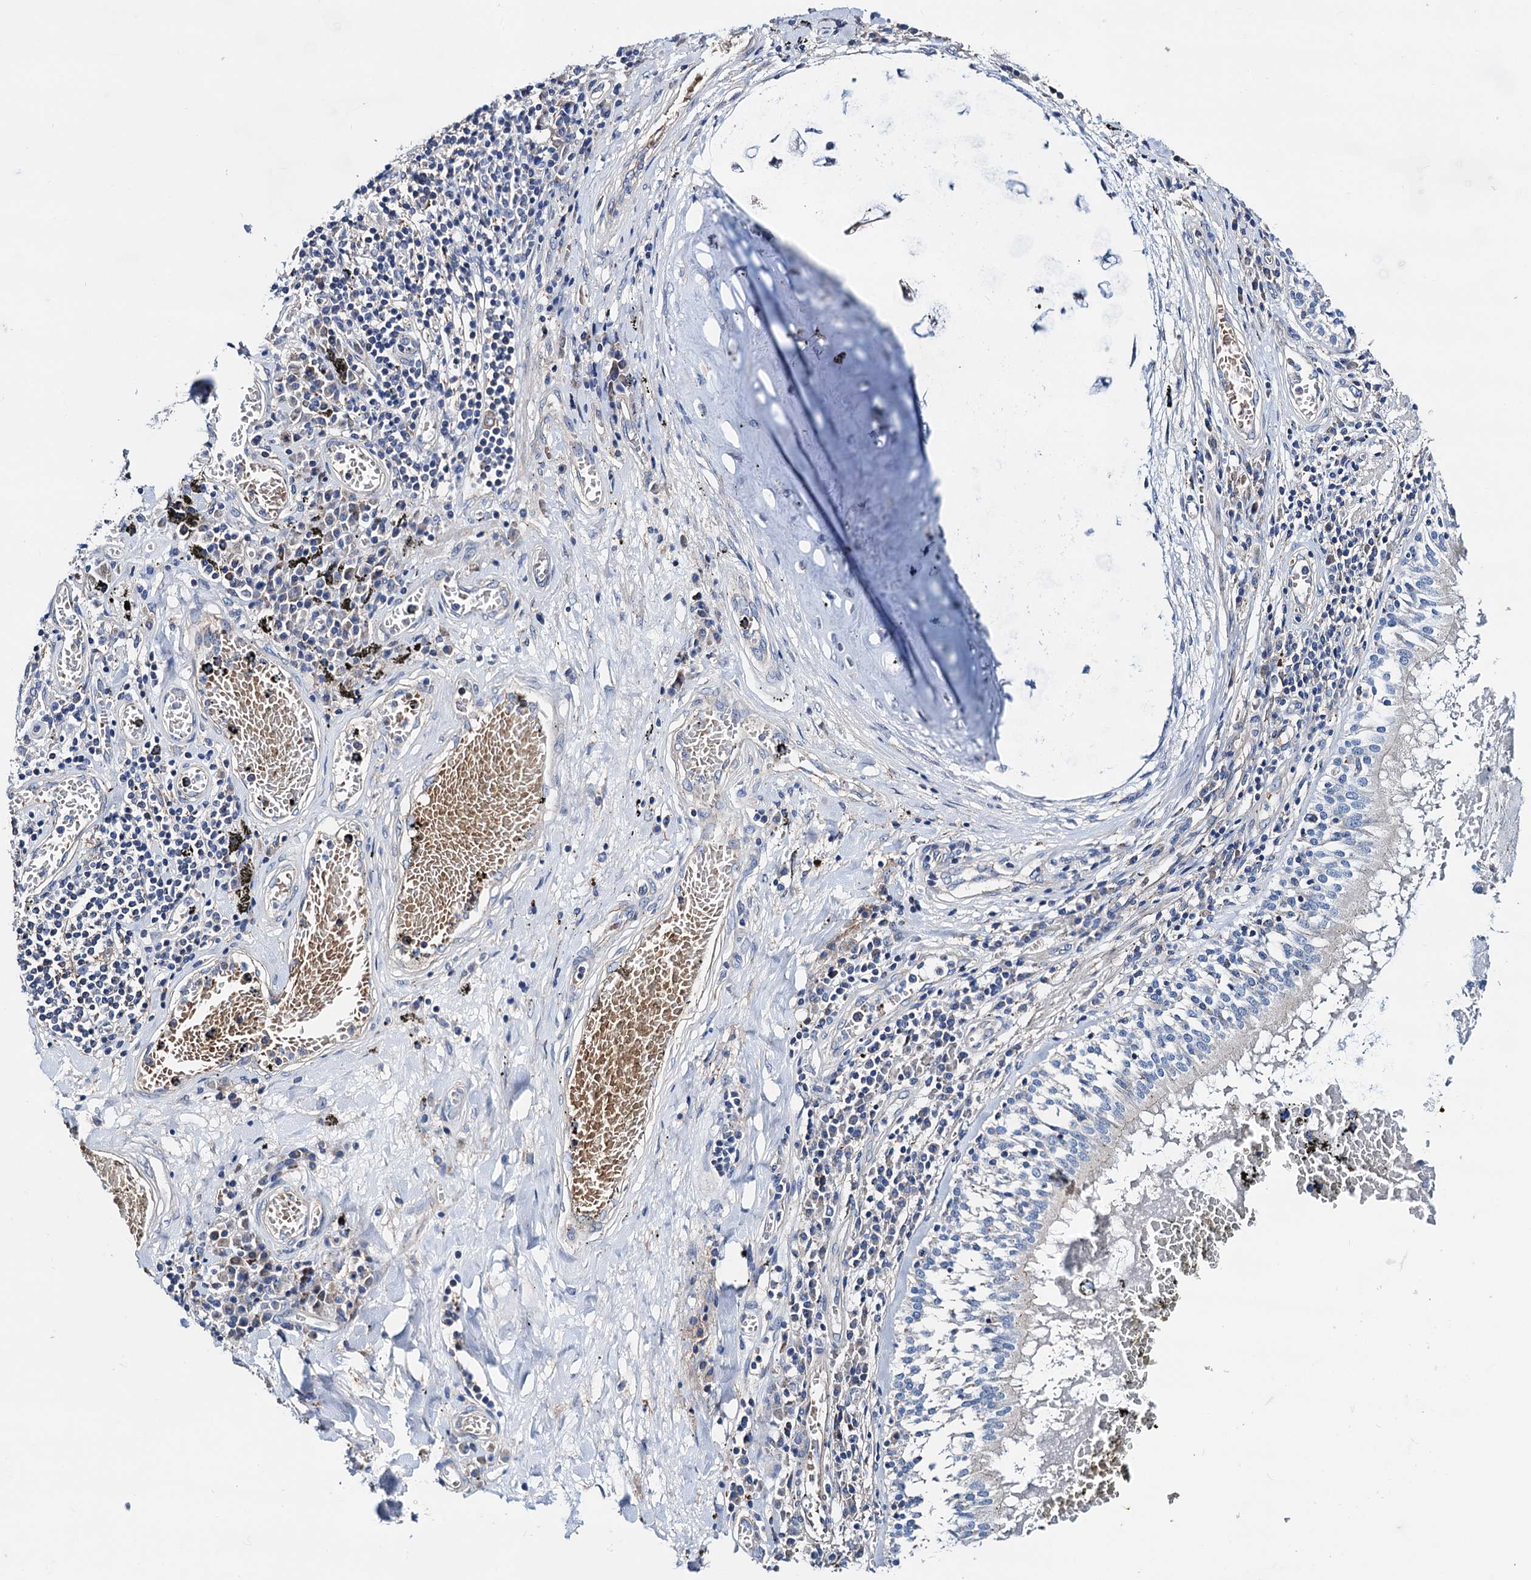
{"staining": {"intensity": "negative", "quantity": "none", "location": "none"}, "tissue": "lung cancer", "cell_type": "Tumor cells", "image_type": "cancer", "snomed": [{"axis": "morphology", "description": "Squamous cell carcinoma, NOS"}, {"axis": "topography", "description": "Lung"}], "caption": "This is a micrograph of IHC staining of squamous cell carcinoma (lung), which shows no staining in tumor cells. (IHC, brightfield microscopy, high magnification).", "gene": "GCOM1", "patient": {"sex": "male", "age": 65}}